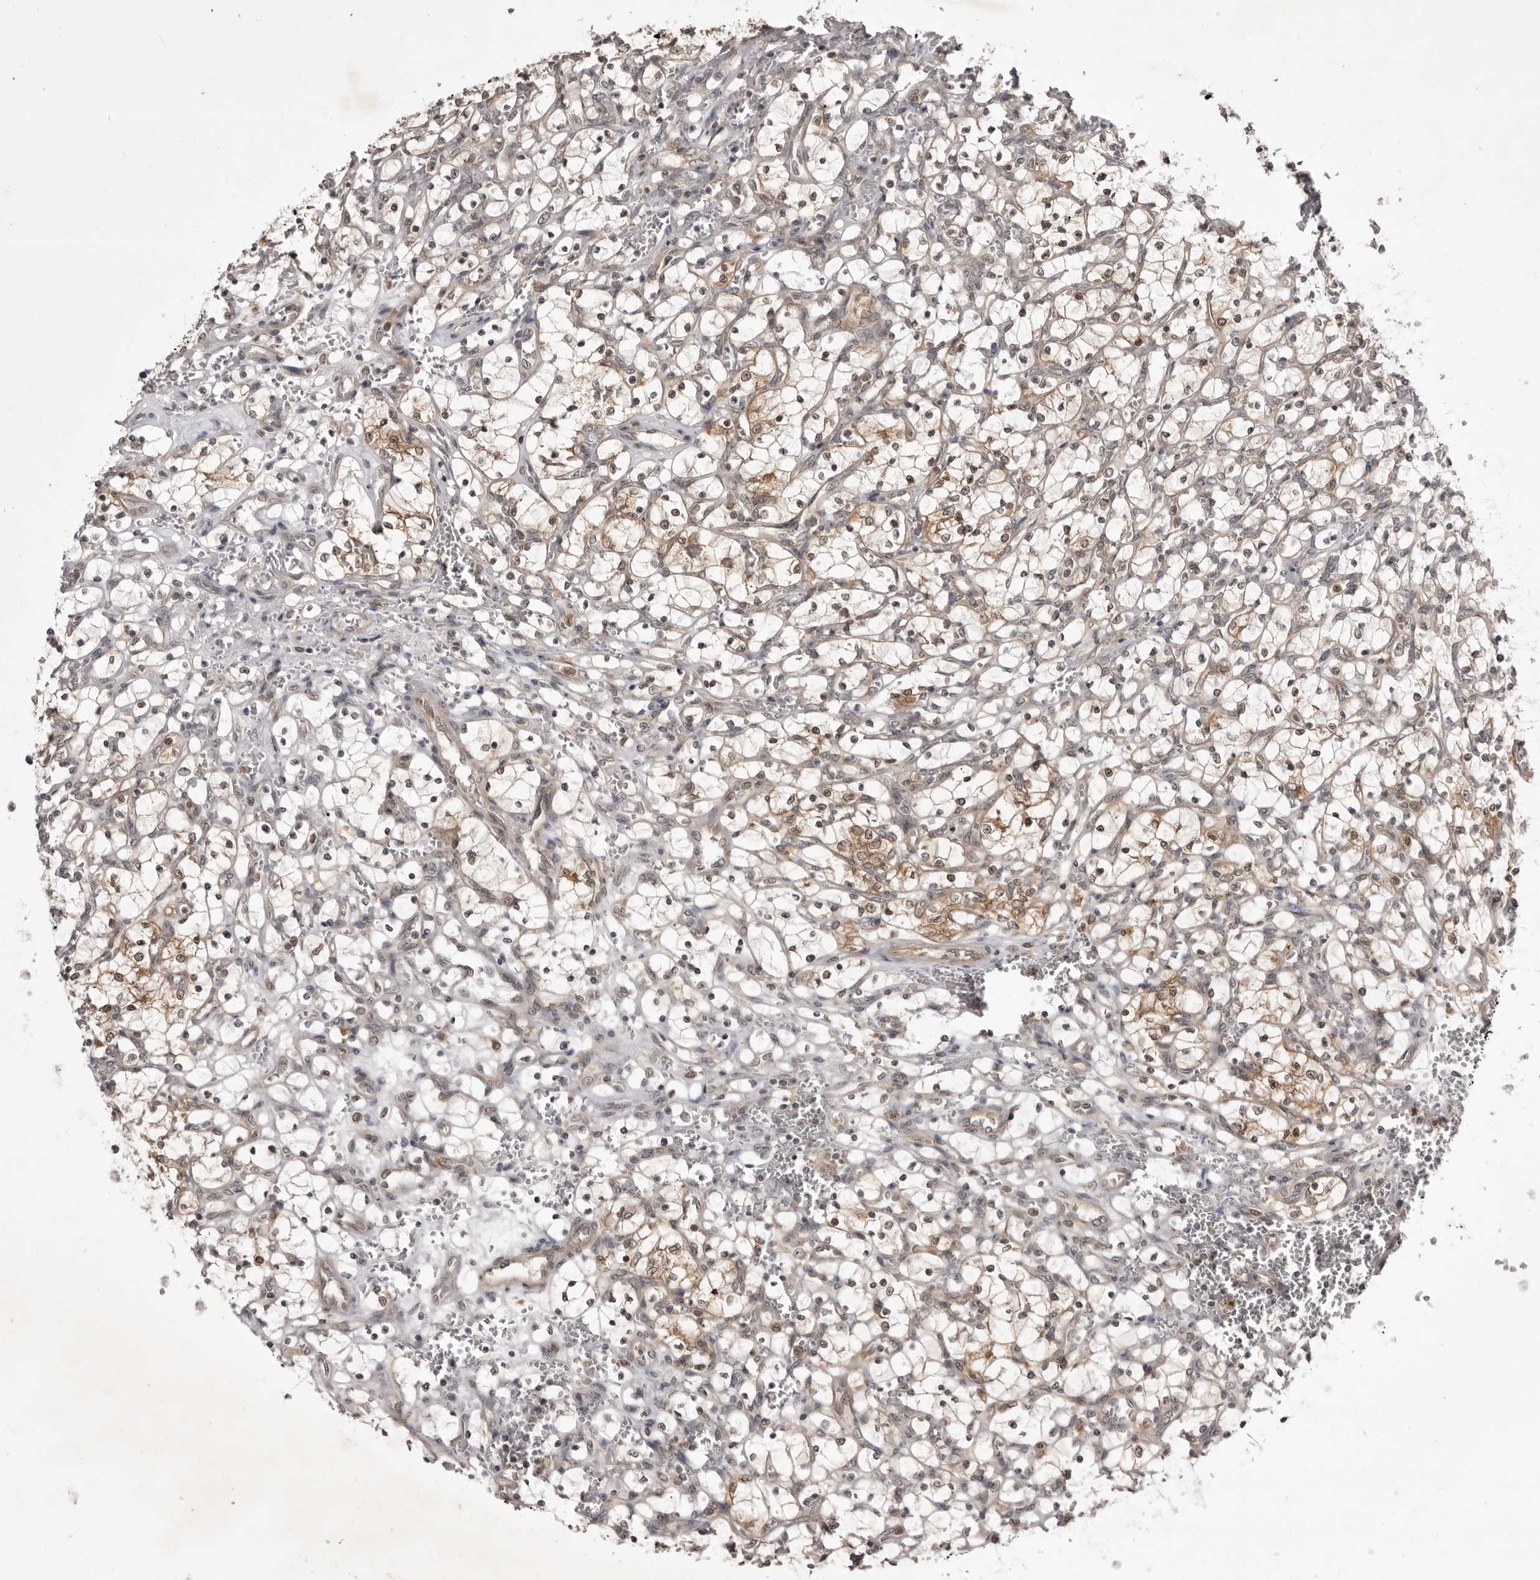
{"staining": {"intensity": "weak", "quantity": "25%-75%", "location": "cytoplasmic/membranous"}, "tissue": "renal cancer", "cell_type": "Tumor cells", "image_type": "cancer", "snomed": [{"axis": "morphology", "description": "Adenocarcinoma, NOS"}, {"axis": "topography", "description": "Kidney"}], "caption": "Immunohistochemical staining of human renal cancer shows weak cytoplasmic/membranous protein positivity in about 25%-75% of tumor cells.", "gene": "USP43", "patient": {"sex": "female", "age": 69}}